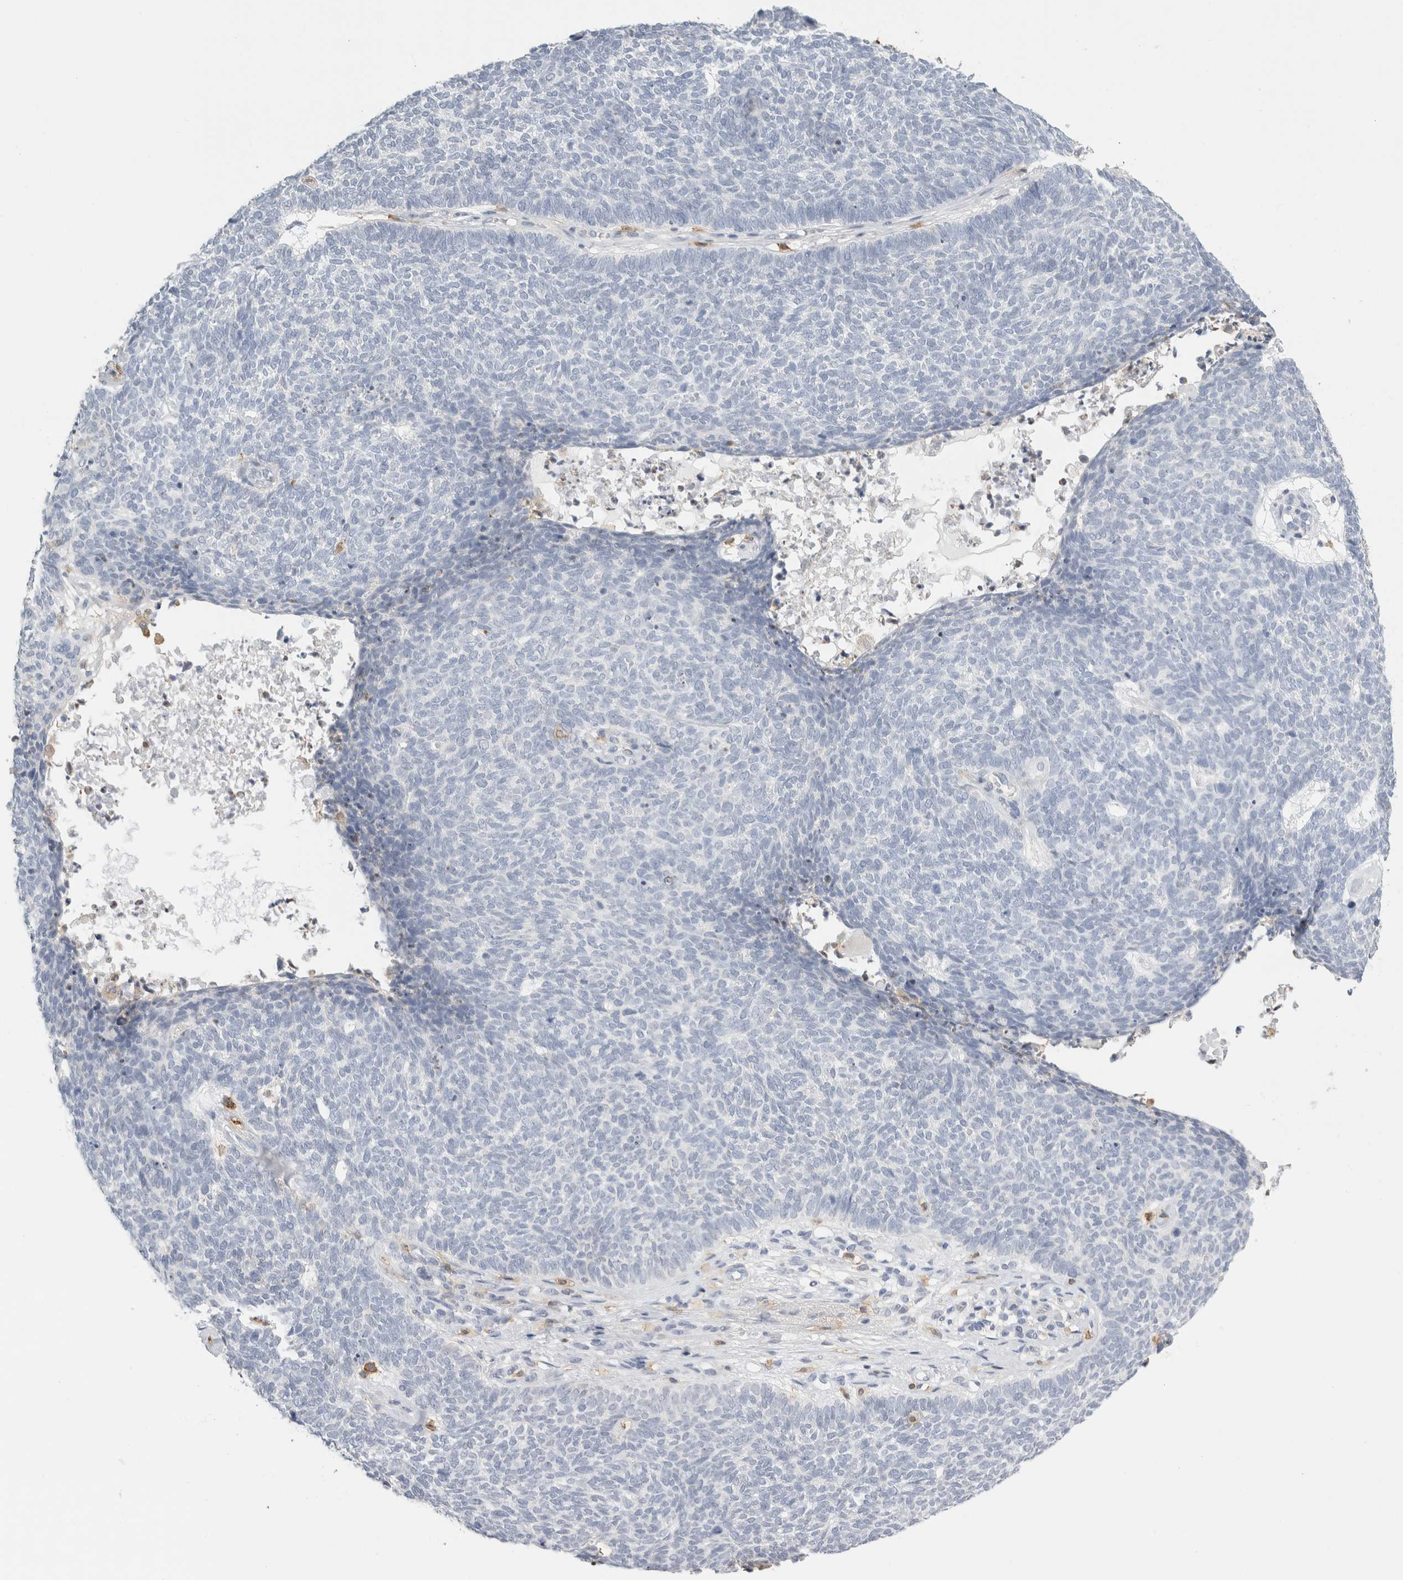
{"staining": {"intensity": "negative", "quantity": "none", "location": "none"}, "tissue": "skin cancer", "cell_type": "Tumor cells", "image_type": "cancer", "snomed": [{"axis": "morphology", "description": "Basal cell carcinoma"}, {"axis": "topography", "description": "Skin"}], "caption": "Immunohistochemistry histopathology image of skin basal cell carcinoma stained for a protein (brown), which demonstrates no staining in tumor cells. Nuclei are stained in blue.", "gene": "P2RY2", "patient": {"sex": "female", "age": 84}}